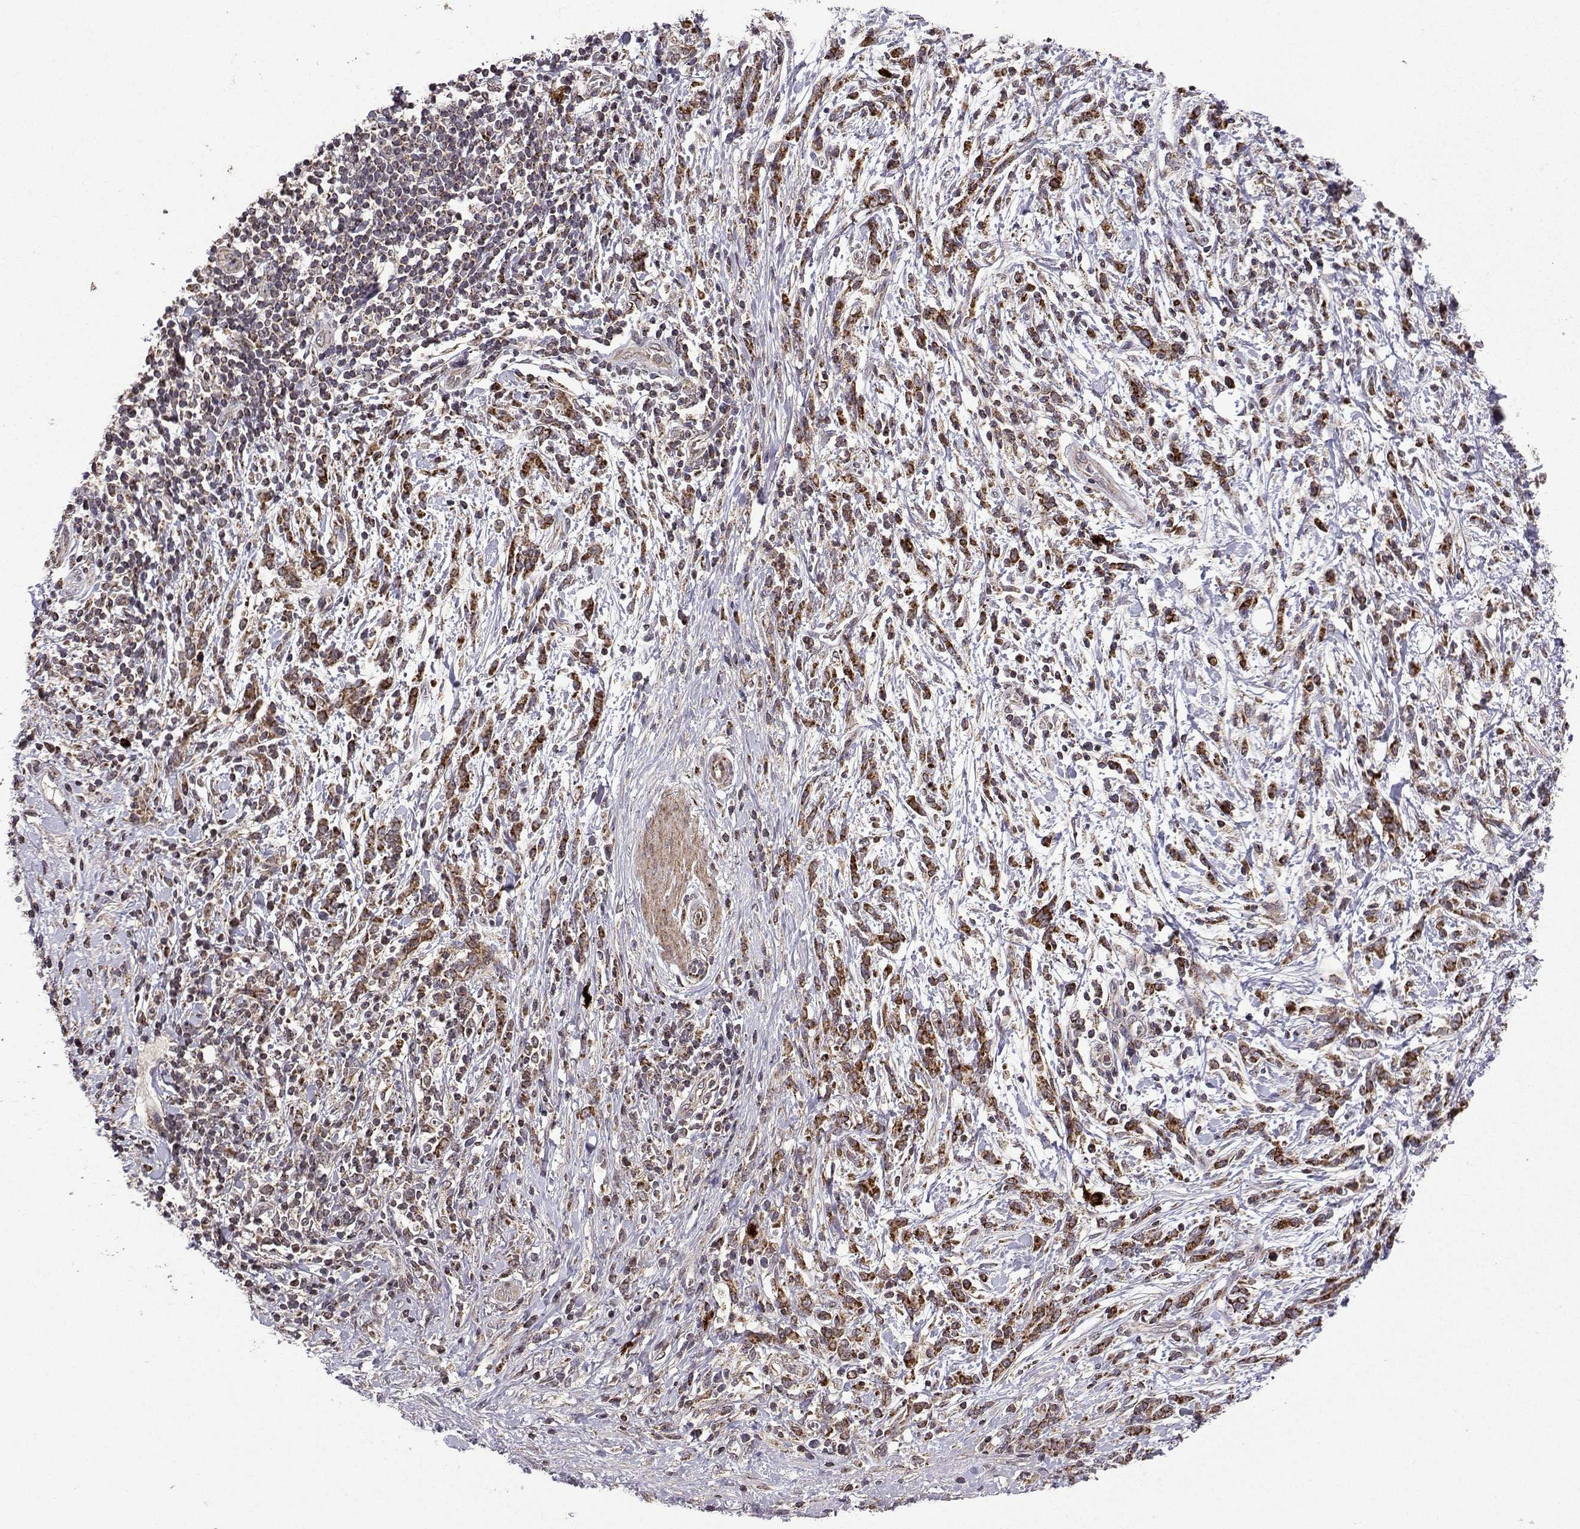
{"staining": {"intensity": "strong", "quantity": "25%-75%", "location": "cytoplasmic/membranous"}, "tissue": "stomach cancer", "cell_type": "Tumor cells", "image_type": "cancer", "snomed": [{"axis": "morphology", "description": "Adenocarcinoma, NOS"}, {"axis": "topography", "description": "Stomach"}], "caption": "This is a photomicrograph of immunohistochemistry (IHC) staining of stomach adenocarcinoma, which shows strong expression in the cytoplasmic/membranous of tumor cells.", "gene": "TAB2", "patient": {"sex": "female", "age": 57}}